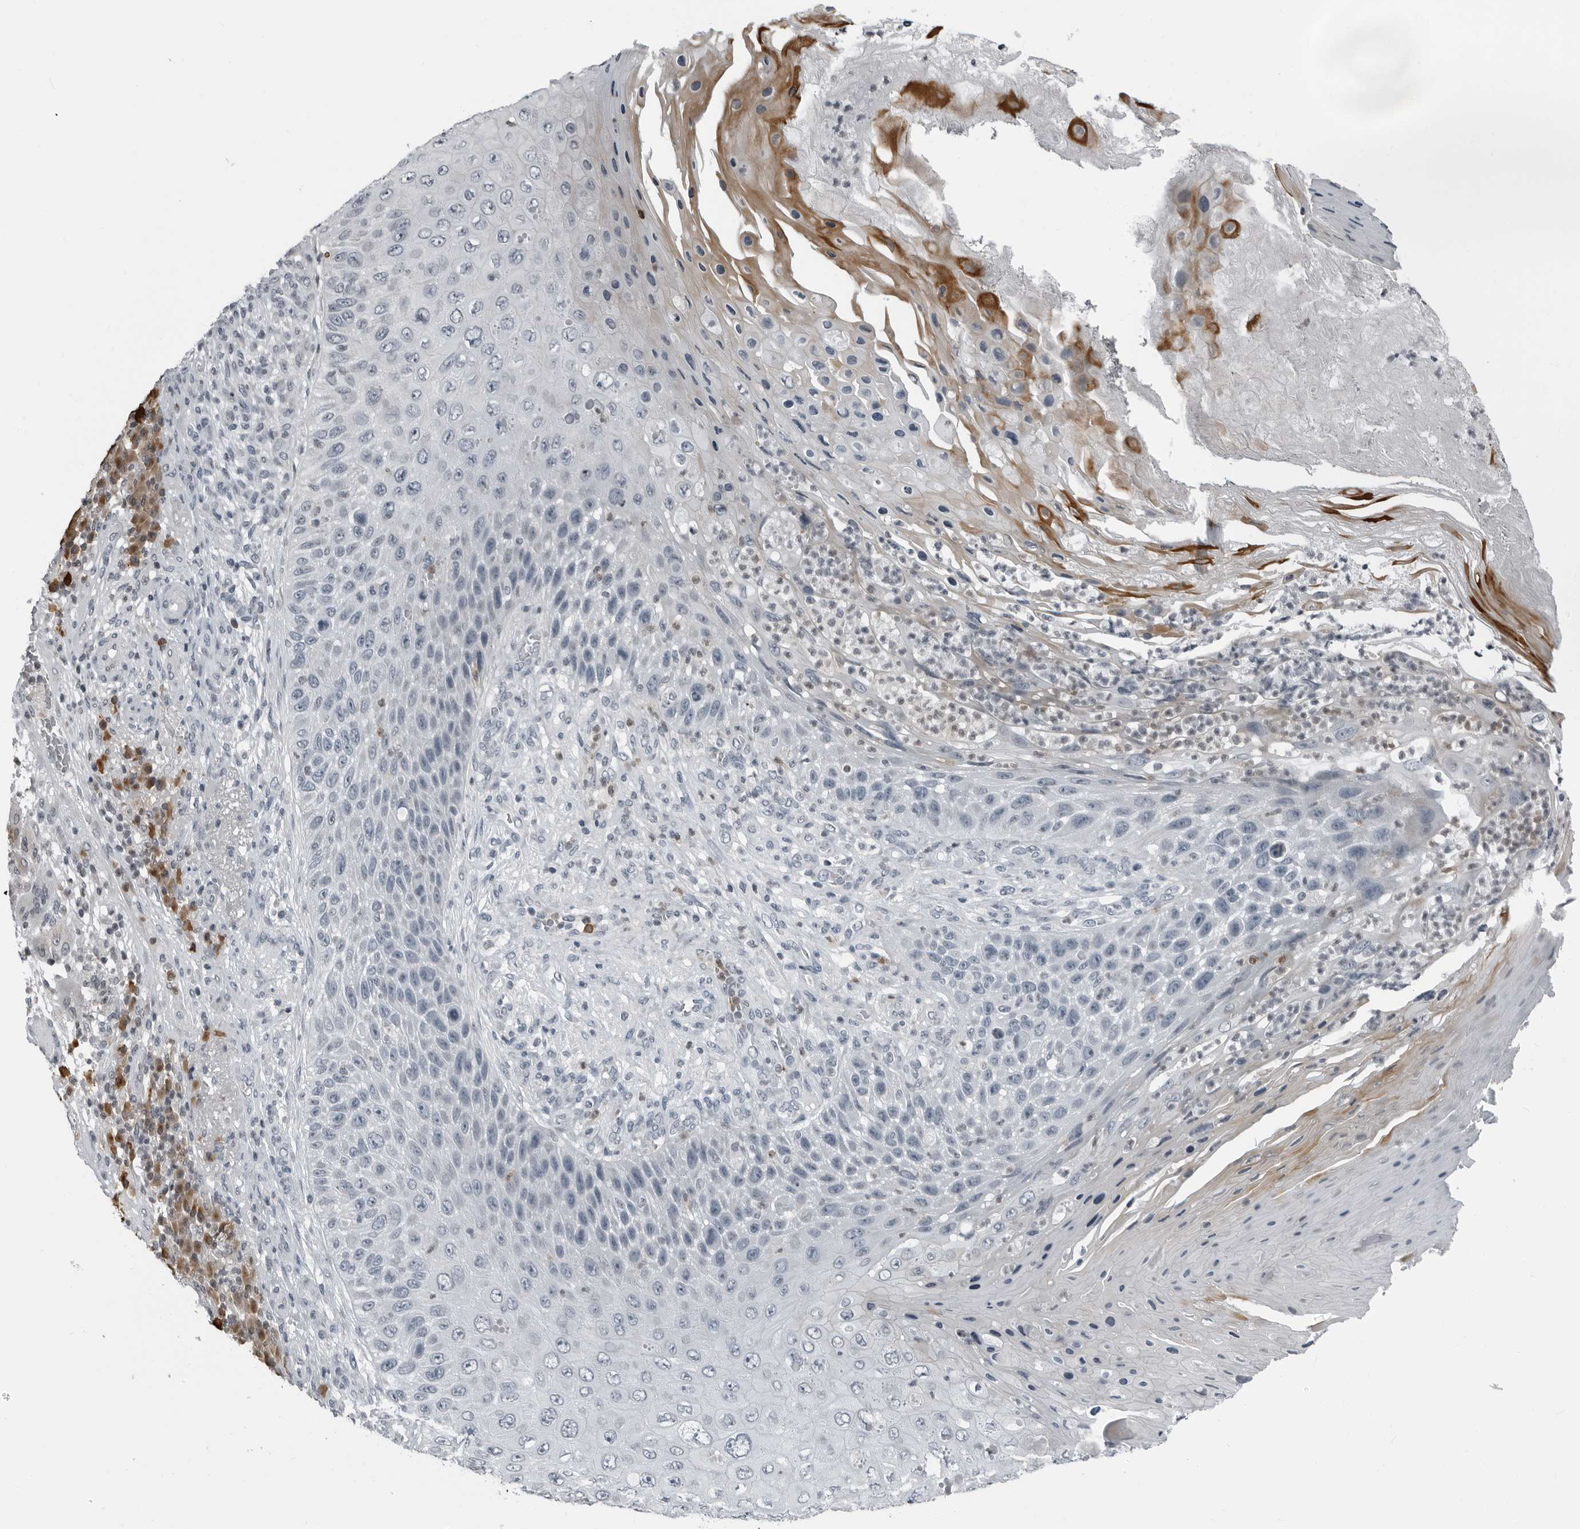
{"staining": {"intensity": "negative", "quantity": "none", "location": "none"}, "tissue": "skin cancer", "cell_type": "Tumor cells", "image_type": "cancer", "snomed": [{"axis": "morphology", "description": "Squamous cell carcinoma, NOS"}, {"axis": "topography", "description": "Skin"}], "caption": "Tumor cells are negative for brown protein staining in squamous cell carcinoma (skin). (DAB (3,3'-diaminobenzidine) immunohistochemistry with hematoxylin counter stain).", "gene": "RTCA", "patient": {"sex": "female", "age": 88}}